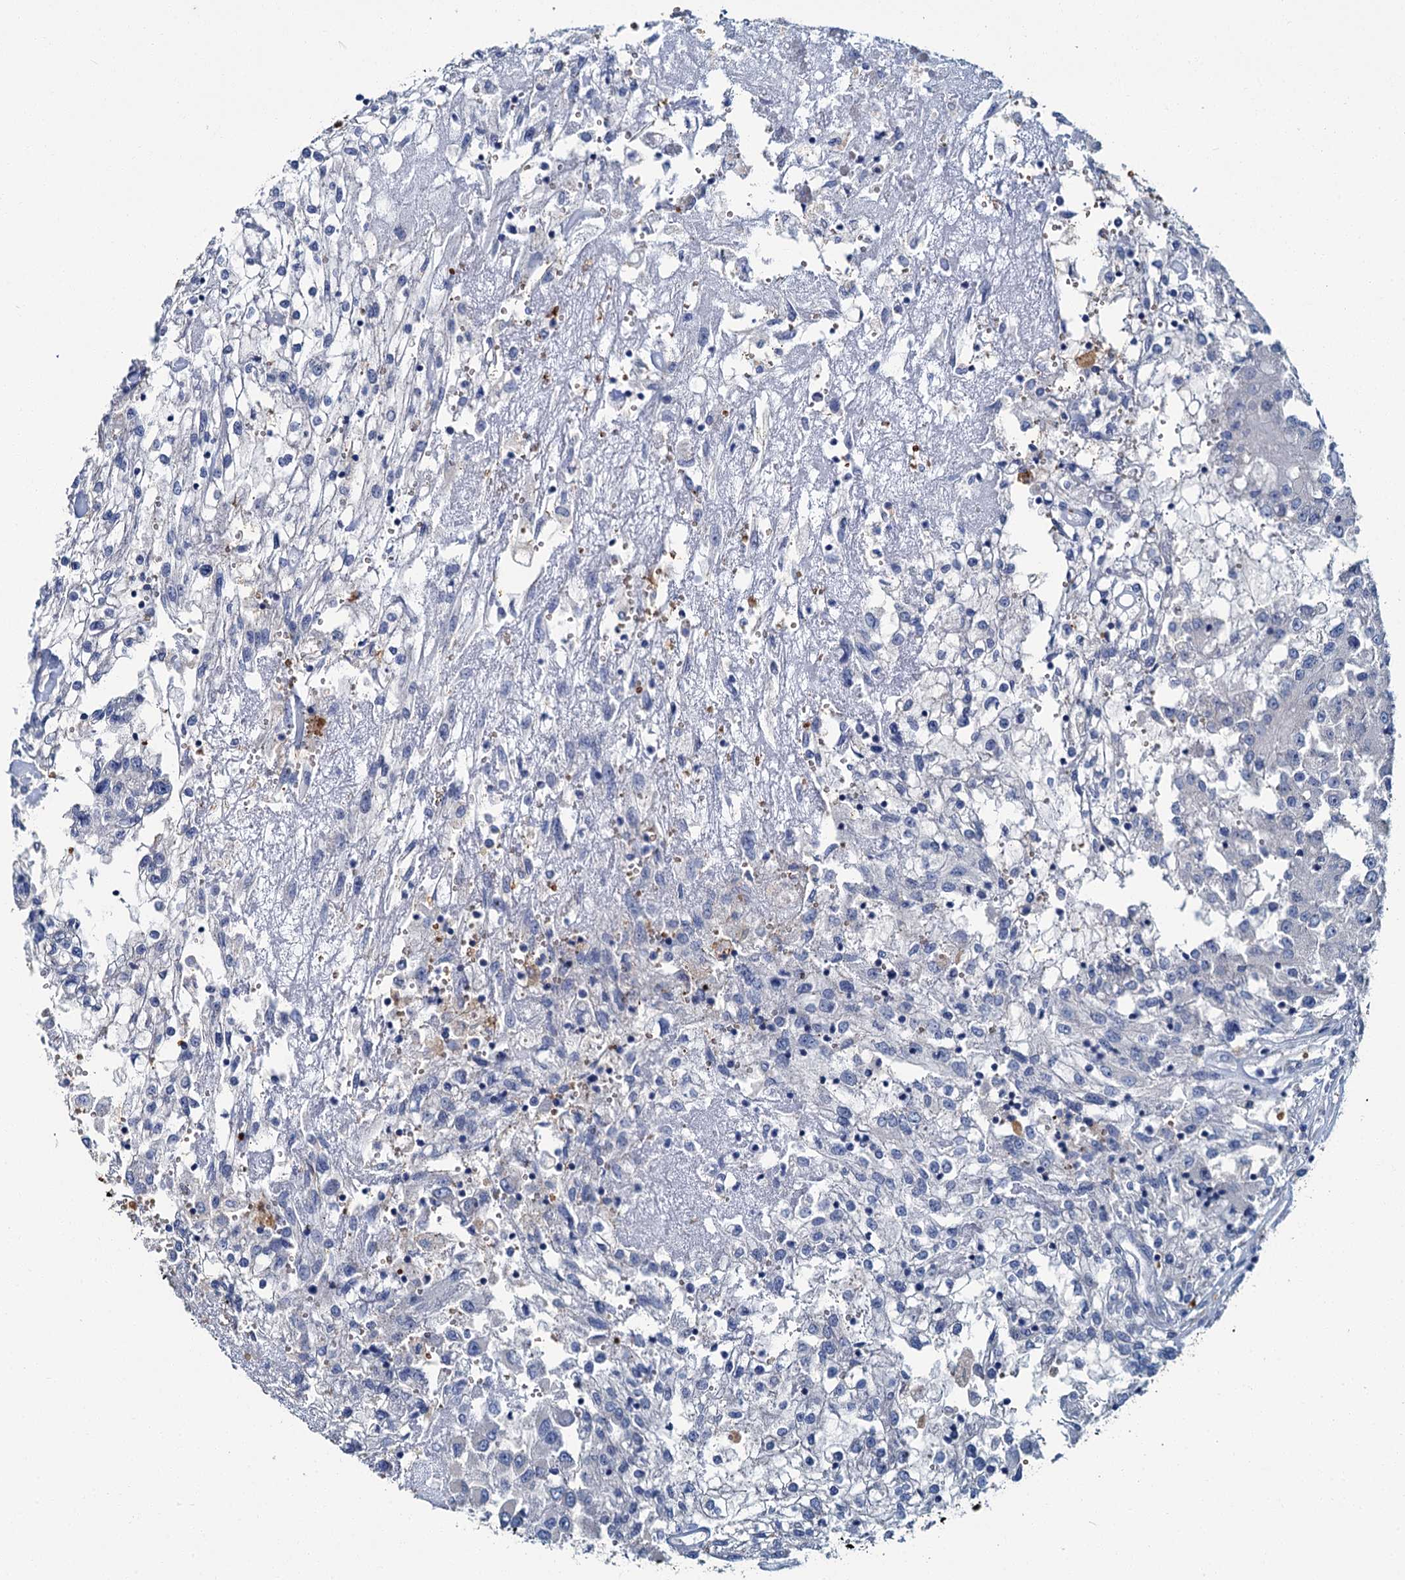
{"staining": {"intensity": "negative", "quantity": "none", "location": "none"}, "tissue": "renal cancer", "cell_type": "Tumor cells", "image_type": "cancer", "snomed": [{"axis": "morphology", "description": "Adenocarcinoma, NOS"}, {"axis": "topography", "description": "Kidney"}], "caption": "There is no significant positivity in tumor cells of renal cancer.", "gene": "ATG2A", "patient": {"sex": "female", "age": 52}}